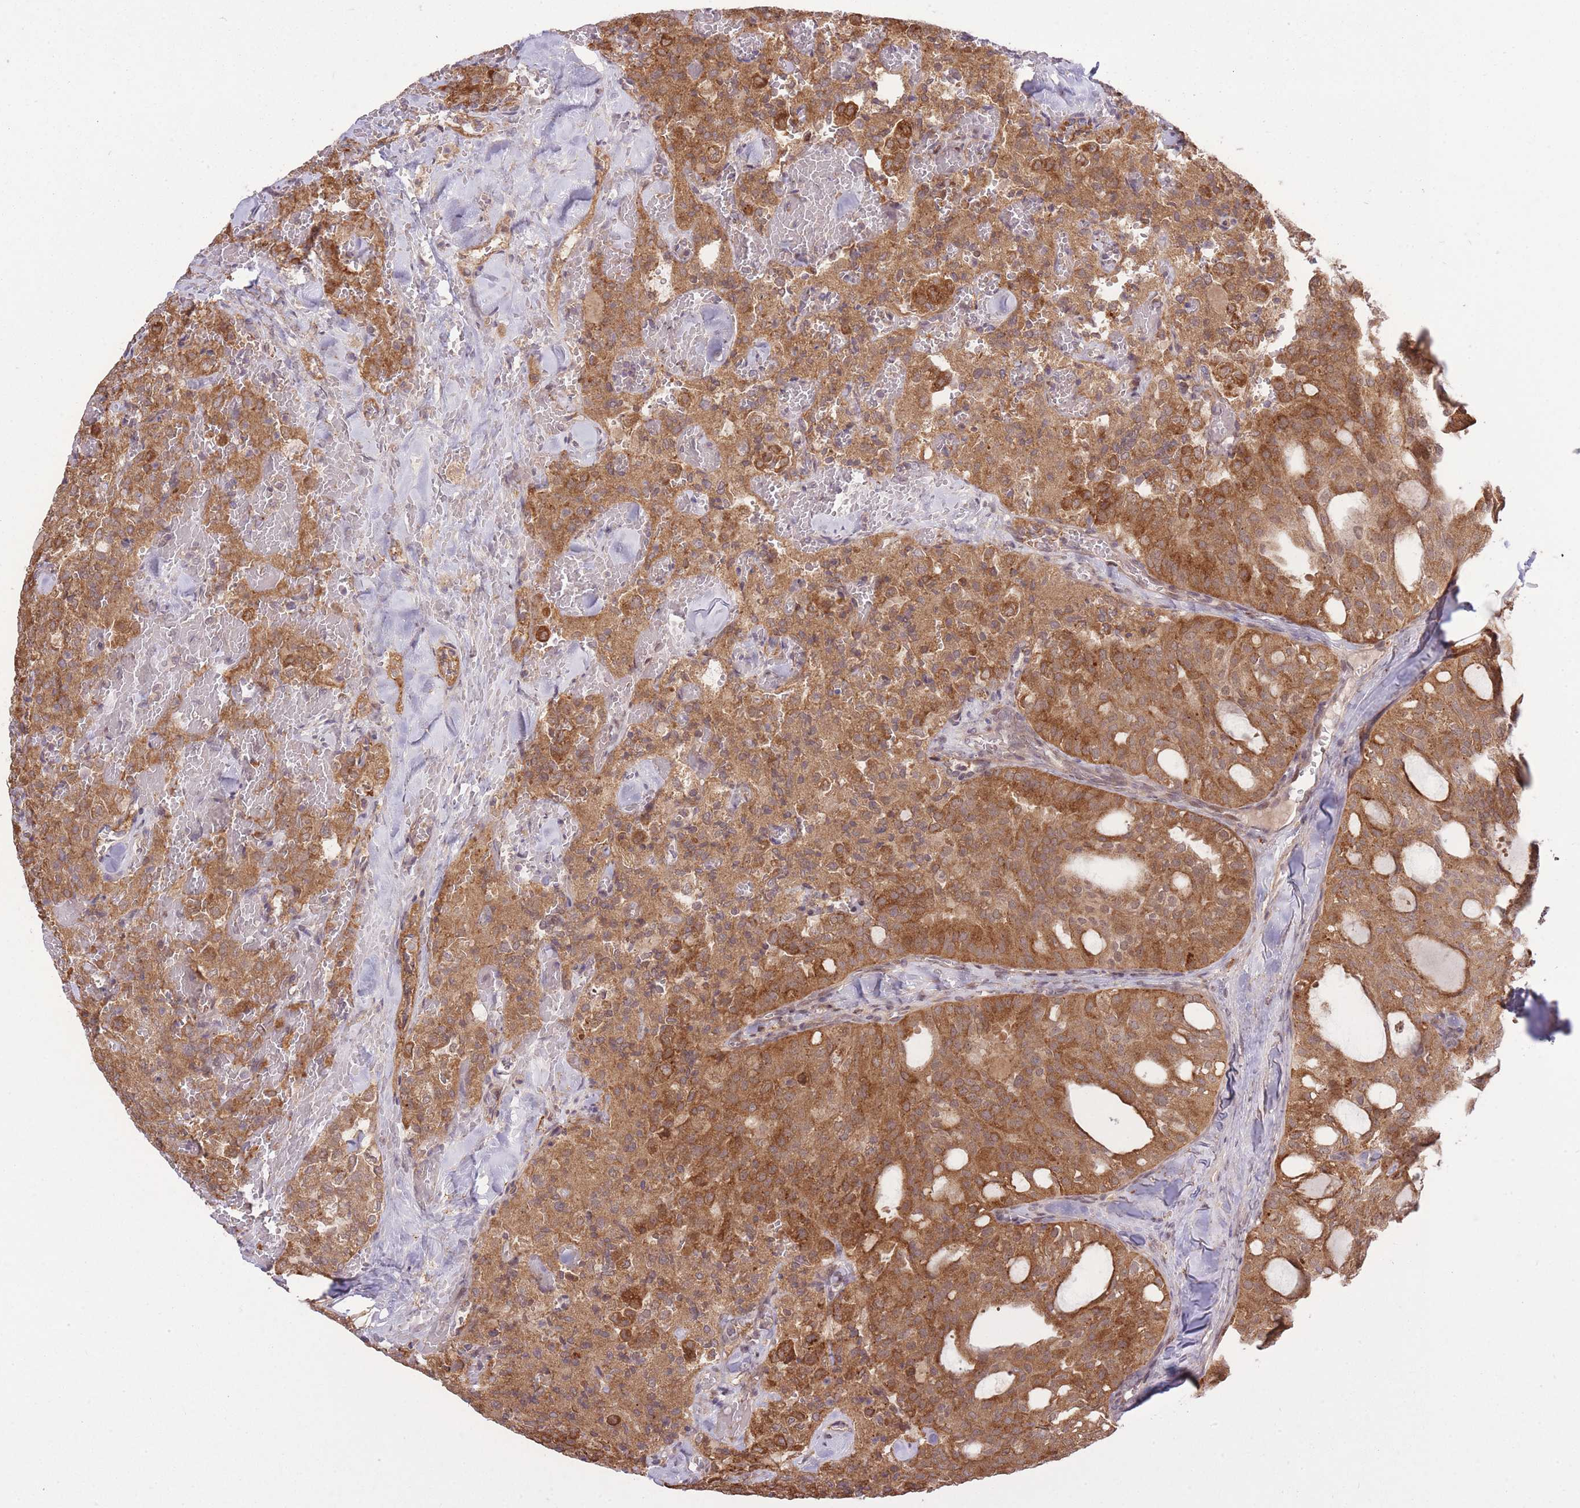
{"staining": {"intensity": "moderate", "quantity": ">75%", "location": "cytoplasmic/membranous"}, "tissue": "thyroid cancer", "cell_type": "Tumor cells", "image_type": "cancer", "snomed": [{"axis": "morphology", "description": "Follicular adenoma carcinoma, NOS"}, {"axis": "topography", "description": "Thyroid gland"}], "caption": "A high-resolution image shows immunohistochemistry staining of follicular adenoma carcinoma (thyroid), which exhibits moderate cytoplasmic/membranous positivity in about >75% of tumor cells.", "gene": "ZNF391", "patient": {"sex": "male", "age": 75}}